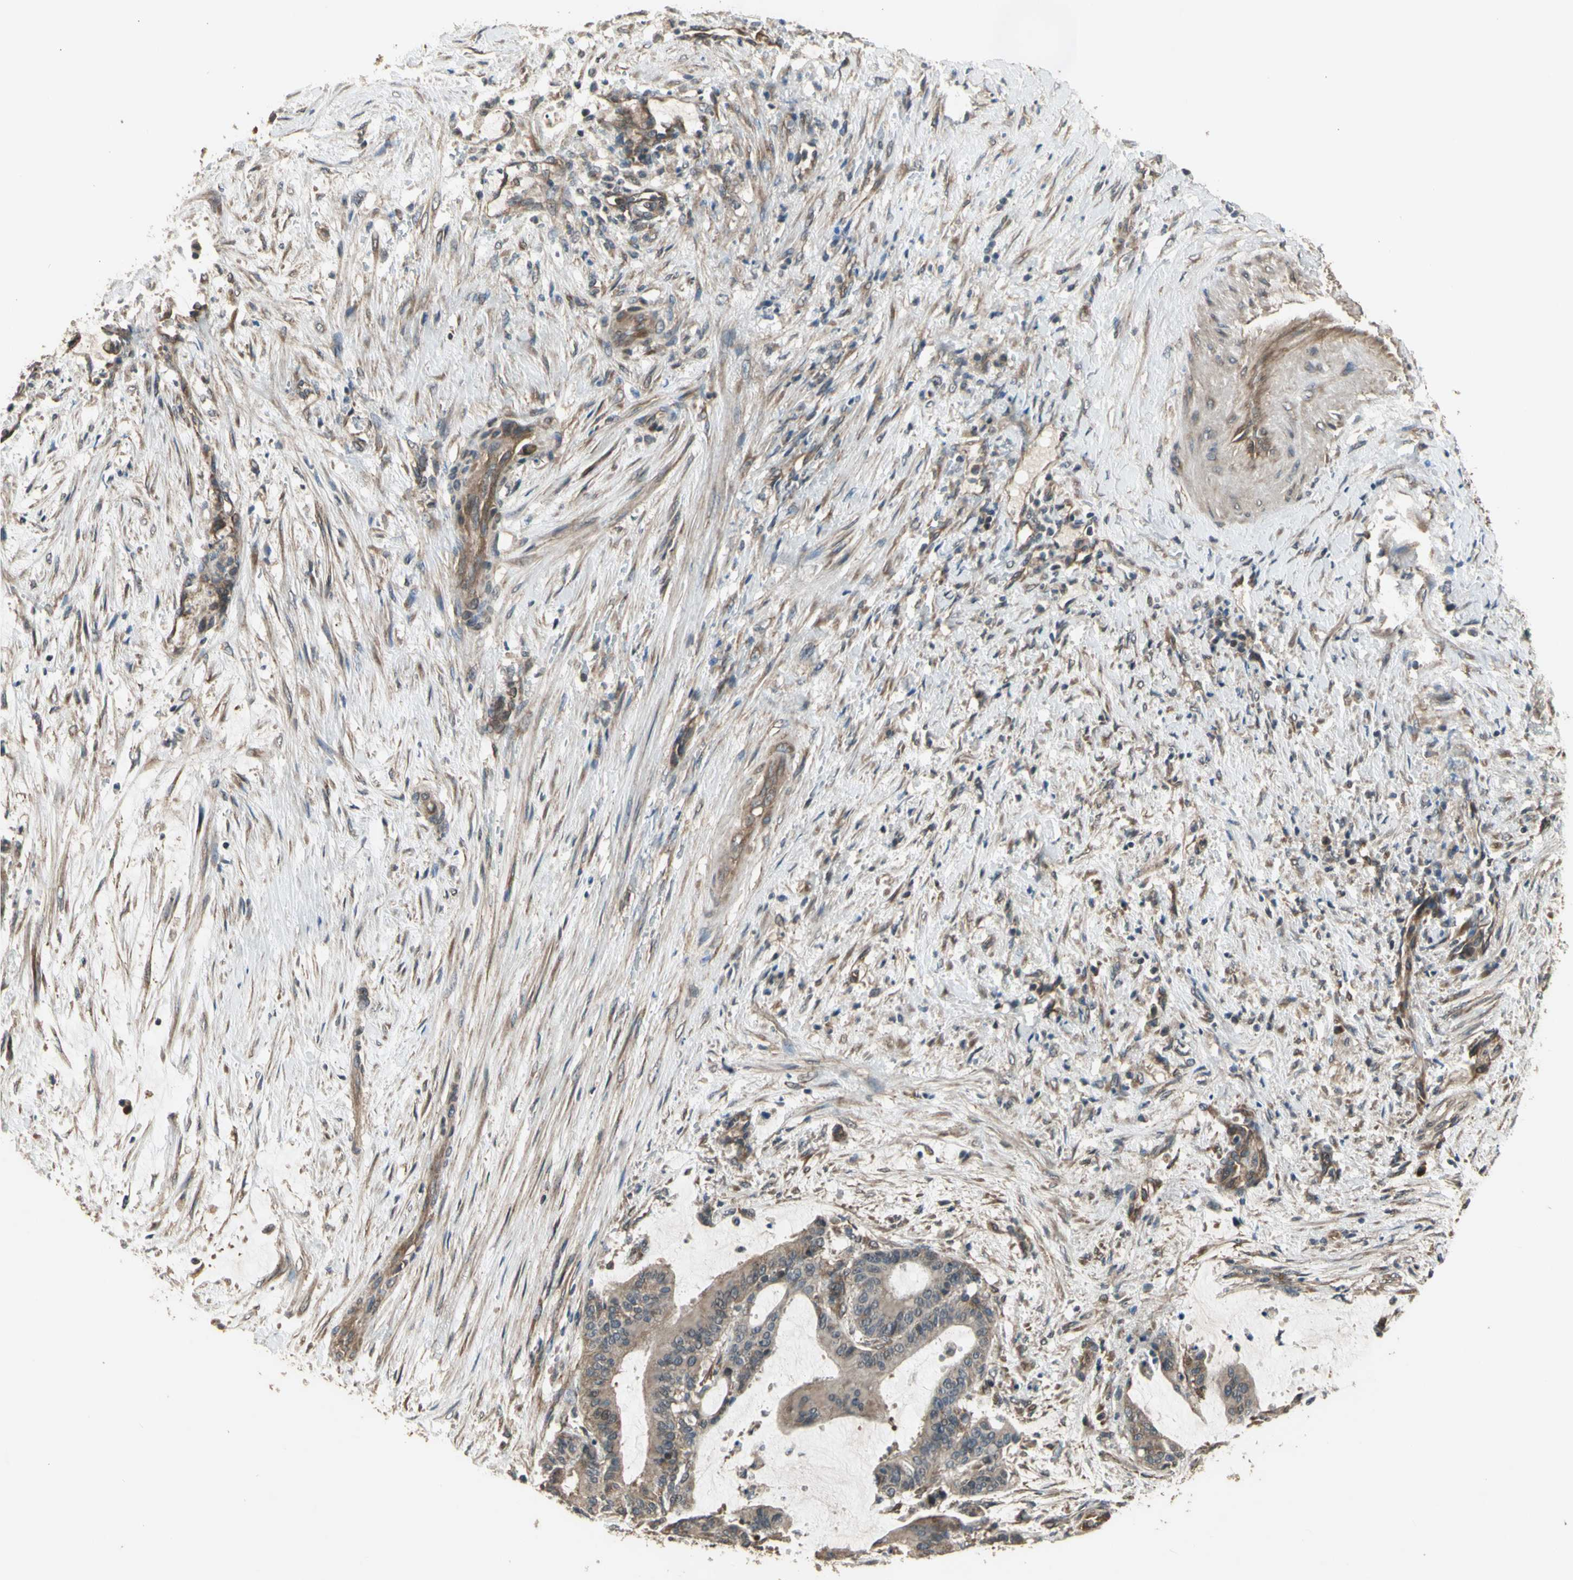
{"staining": {"intensity": "moderate", "quantity": "25%-75%", "location": "cytoplasmic/membranous"}, "tissue": "liver cancer", "cell_type": "Tumor cells", "image_type": "cancer", "snomed": [{"axis": "morphology", "description": "Cholangiocarcinoma"}, {"axis": "topography", "description": "Liver"}], "caption": "Immunohistochemical staining of human cholangiocarcinoma (liver) shows medium levels of moderate cytoplasmic/membranous positivity in approximately 25%-75% of tumor cells.", "gene": "EFNB2", "patient": {"sex": "female", "age": 73}}